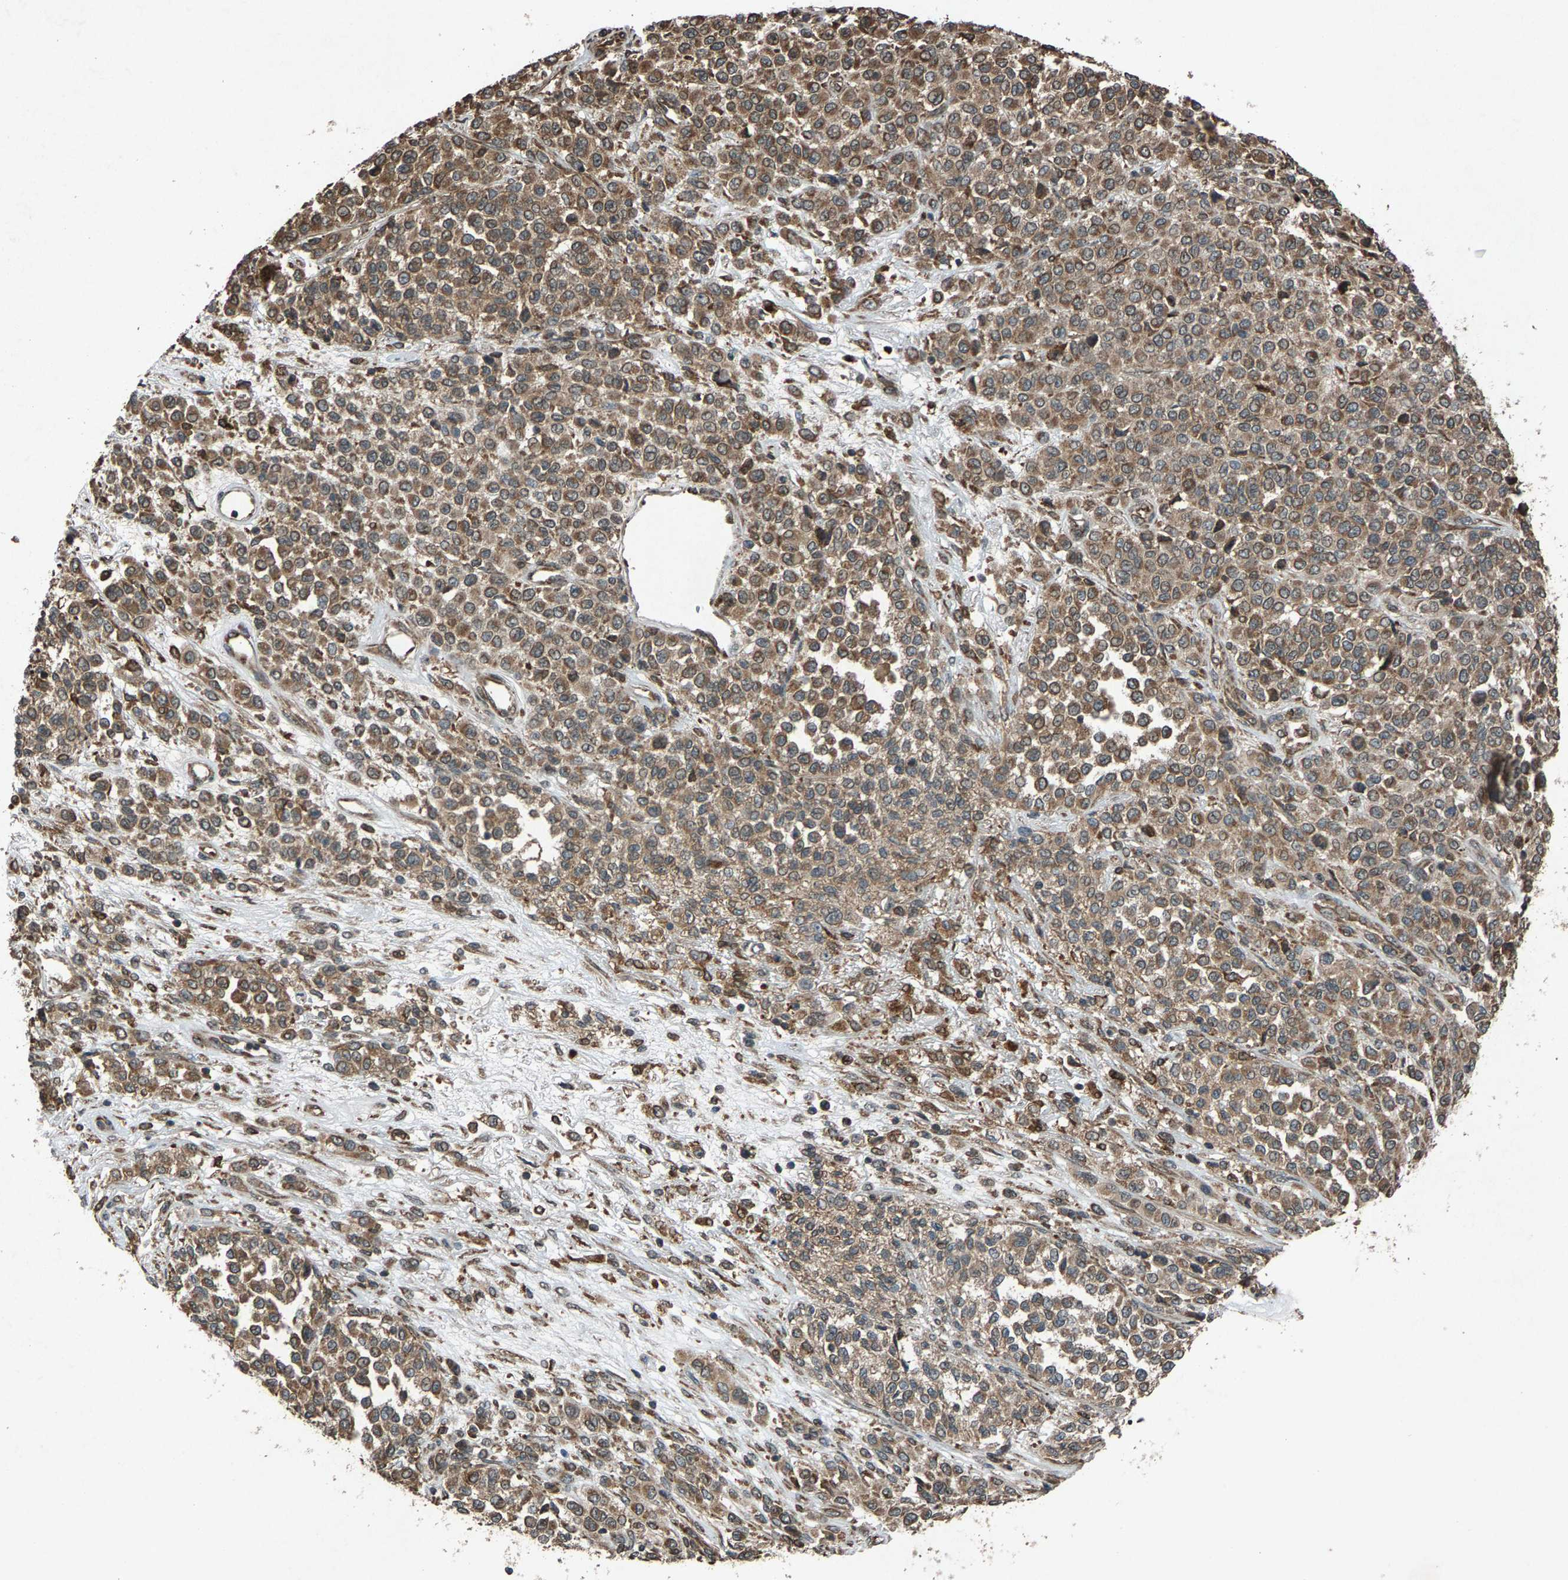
{"staining": {"intensity": "moderate", "quantity": ">75%", "location": "cytoplasmic/membranous"}, "tissue": "melanoma", "cell_type": "Tumor cells", "image_type": "cancer", "snomed": [{"axis": "morphology", "description": "Malignant melanoma, Metastatic site"}, {"axis": "topography", "description": "Pancreas"}], "caption": "Tumor cells reveal medium levels of moderate cytoplasmic/membranous expression in about >75% of cells in melanoma.", "gene": "CALR", "patient": {"sex": "female", "age": 30}}